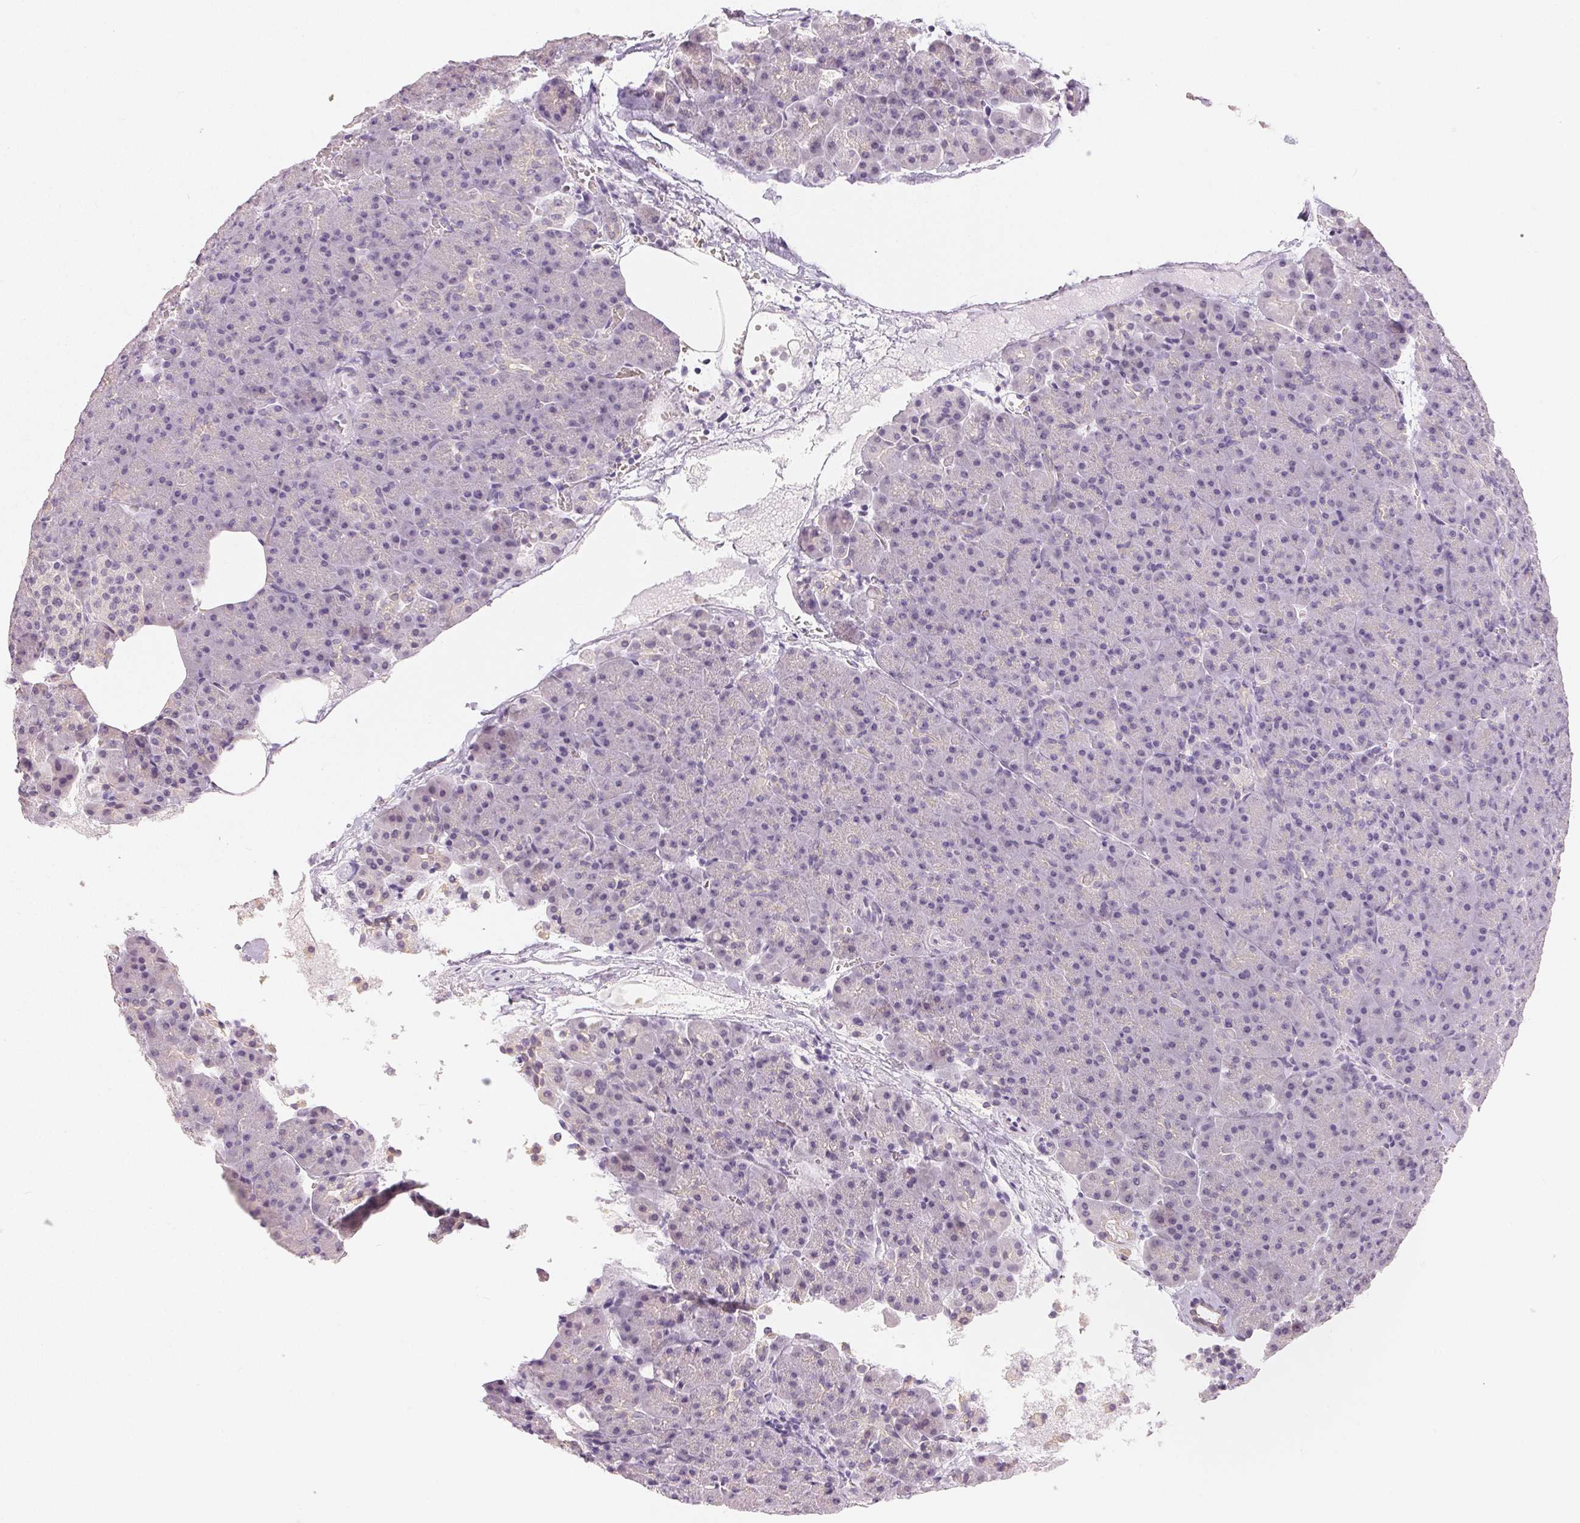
{"staining": {"intensity": "negative", "quantity": "none", "location": "none"}, "tissue": "pancreas", "cell_type": "Exocrine glandular cells", "image_type": "normal", "snomed": [{"axis": "morphology", "description": "Normal tissue, NOS"}, {"axis": "topography", "description": "Pancreas"}], "caption": "Exocrine glandular cells show no significant staining in benign pancreas.", "gene": "SFTPD", "patient": {"sex": "female", "age": 74}}